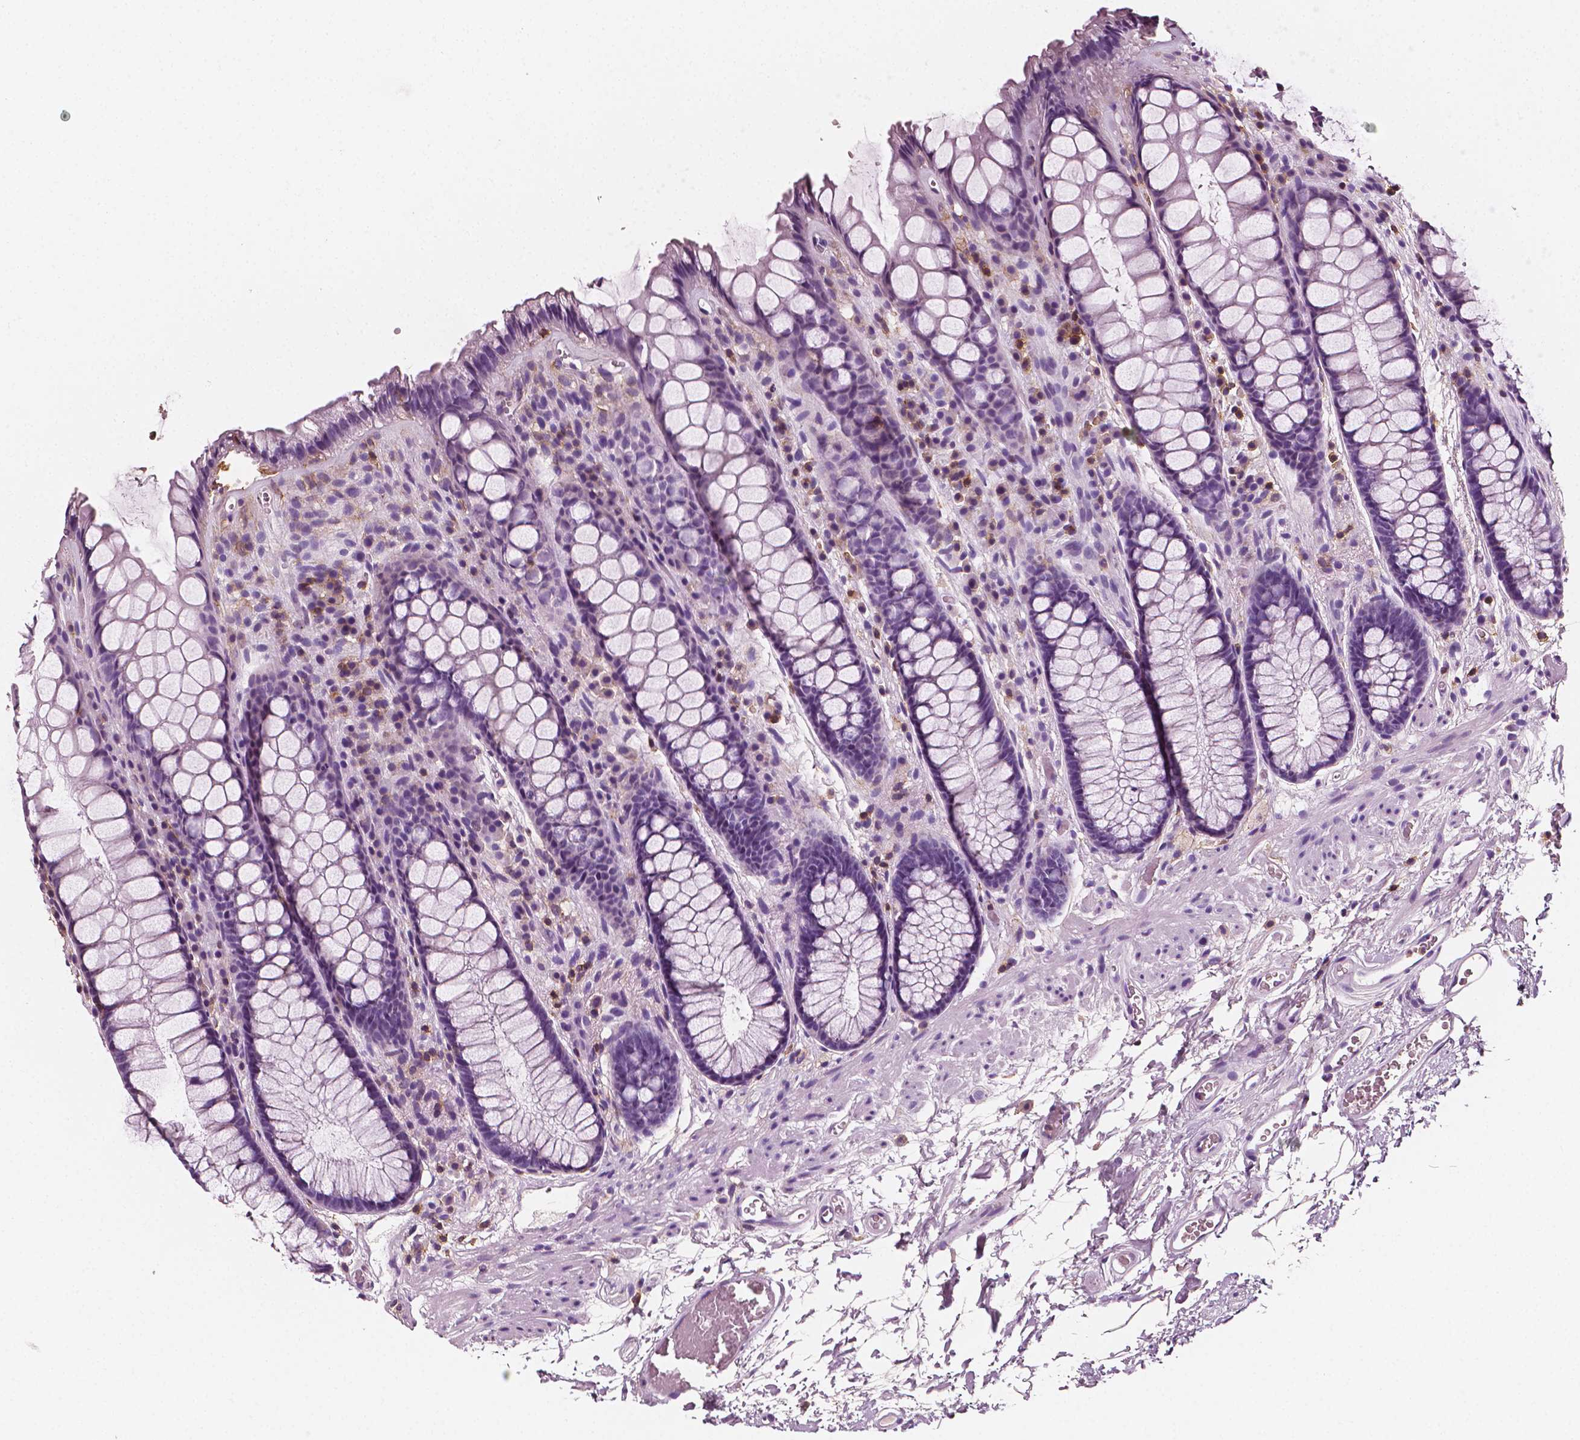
{"staining": {"intensity": "negative", "quantity": "none", "location": "none"}, "tissue": "rectum", "cell_type": "Glandular cells", "image_type": "normal", "snomed": [{"axis": "morphology", "description": "Normal tissue, NOS"}, {"axis": "topography", "description": "Rectum"}], "caption": "This micrograph is of unremarkable rectum stained with immunohistochemistry to label a protein in brown with the nuclei are counter-stained blue. There is no positivity in glandular cells.", "gene": "PTPRC", "patient": {"sex": "female", "age": 62}}